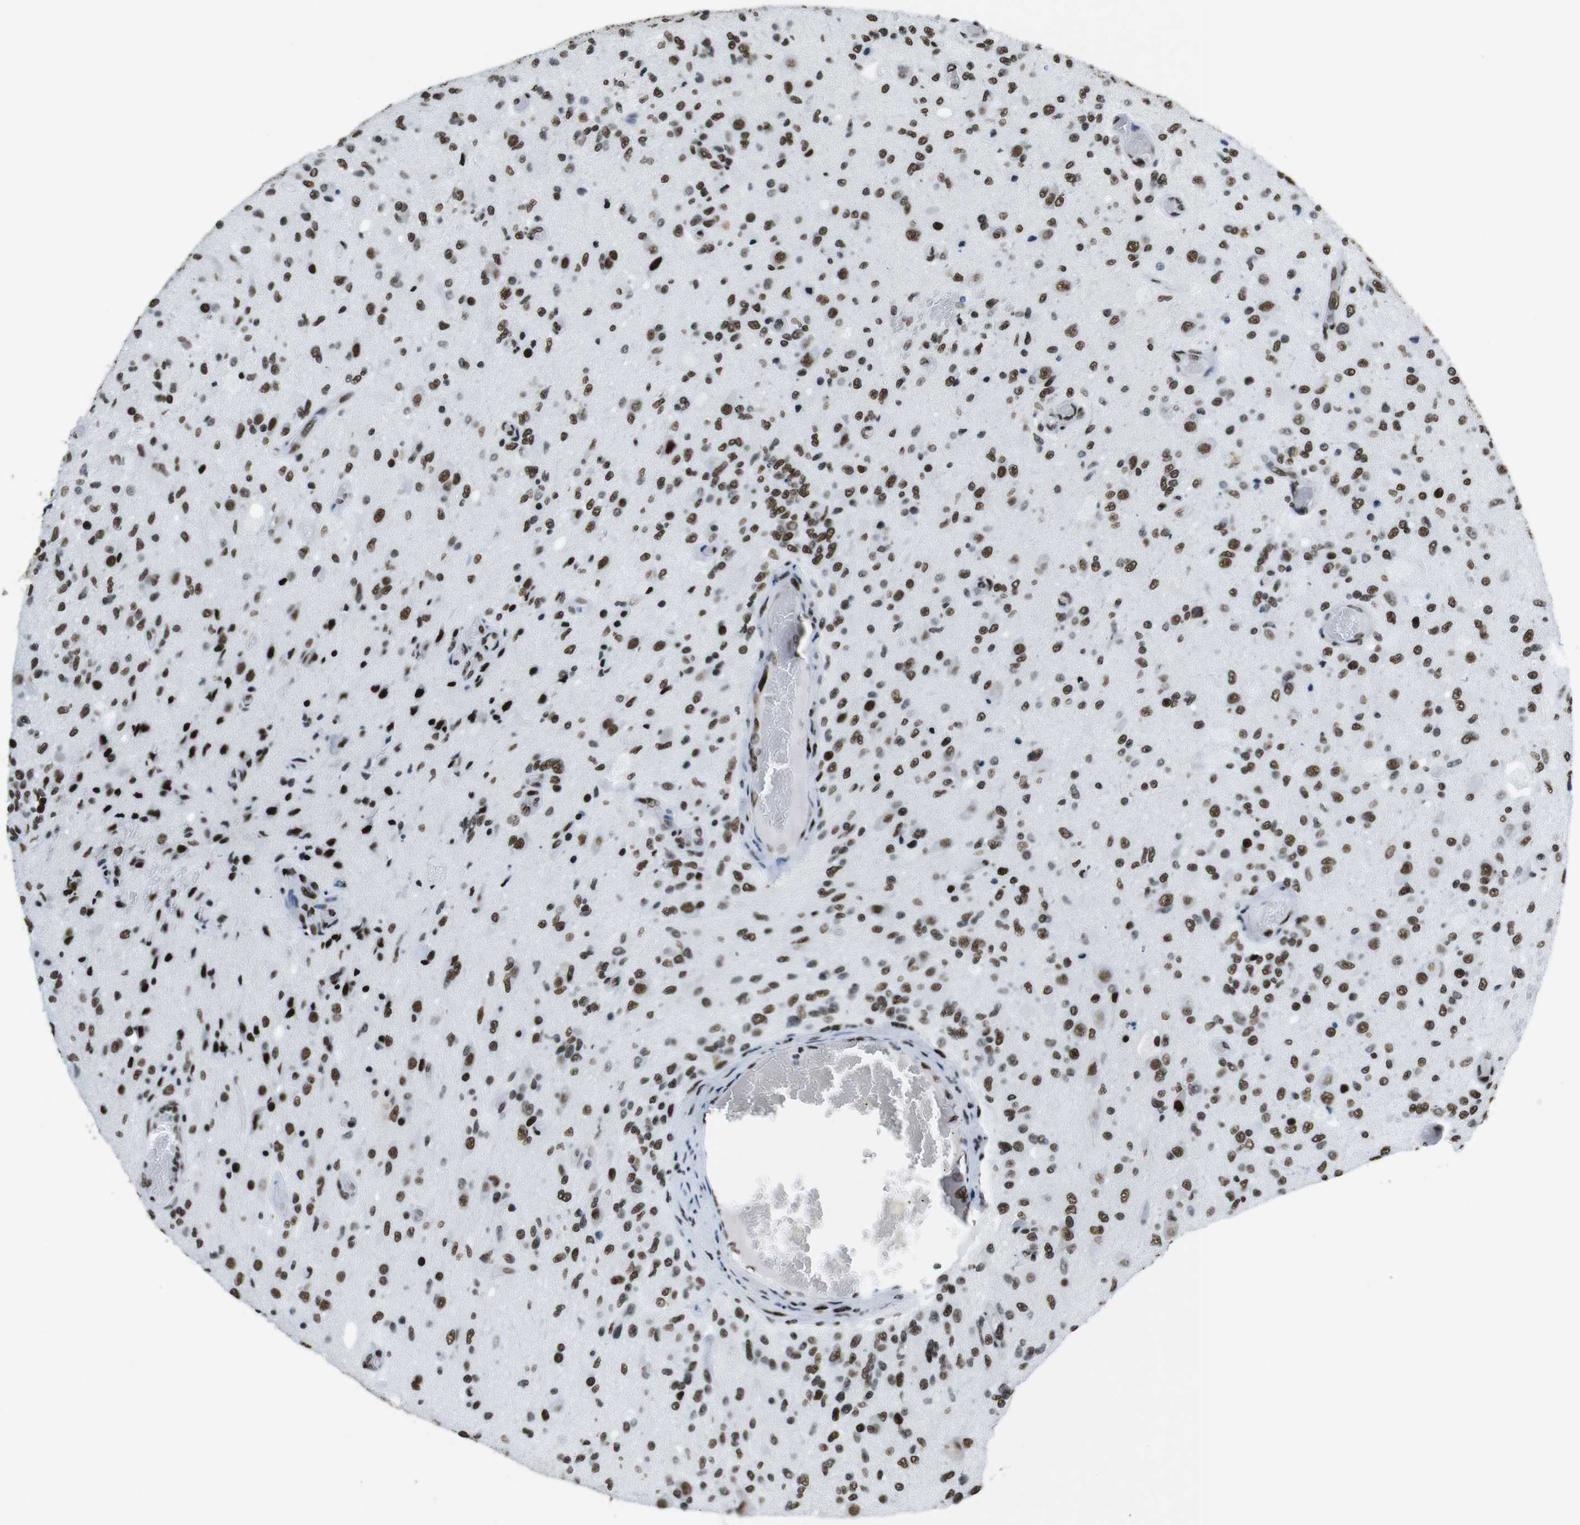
{"staining": {"intensity": "moderate", "quantity": ">75%", "location": "nuclear"}, "tissue": "glioma", "cell_type": "Tumor cells", "image_type": "cancer", "snomed": [{"axis": "morphology", "description": "Normal tissue, NOS"}, {"axis": "morphology", "description": "Glioma, malignant, High grade"}, {"axis": "topography", "description": "Cerebral cortex"}], "caption": "Moderate nuclear positivity is seen in approximately >75% of tumor cells in glioma.", "gene": "CITED2", "patient": {"sex": "male", "age": 77}}